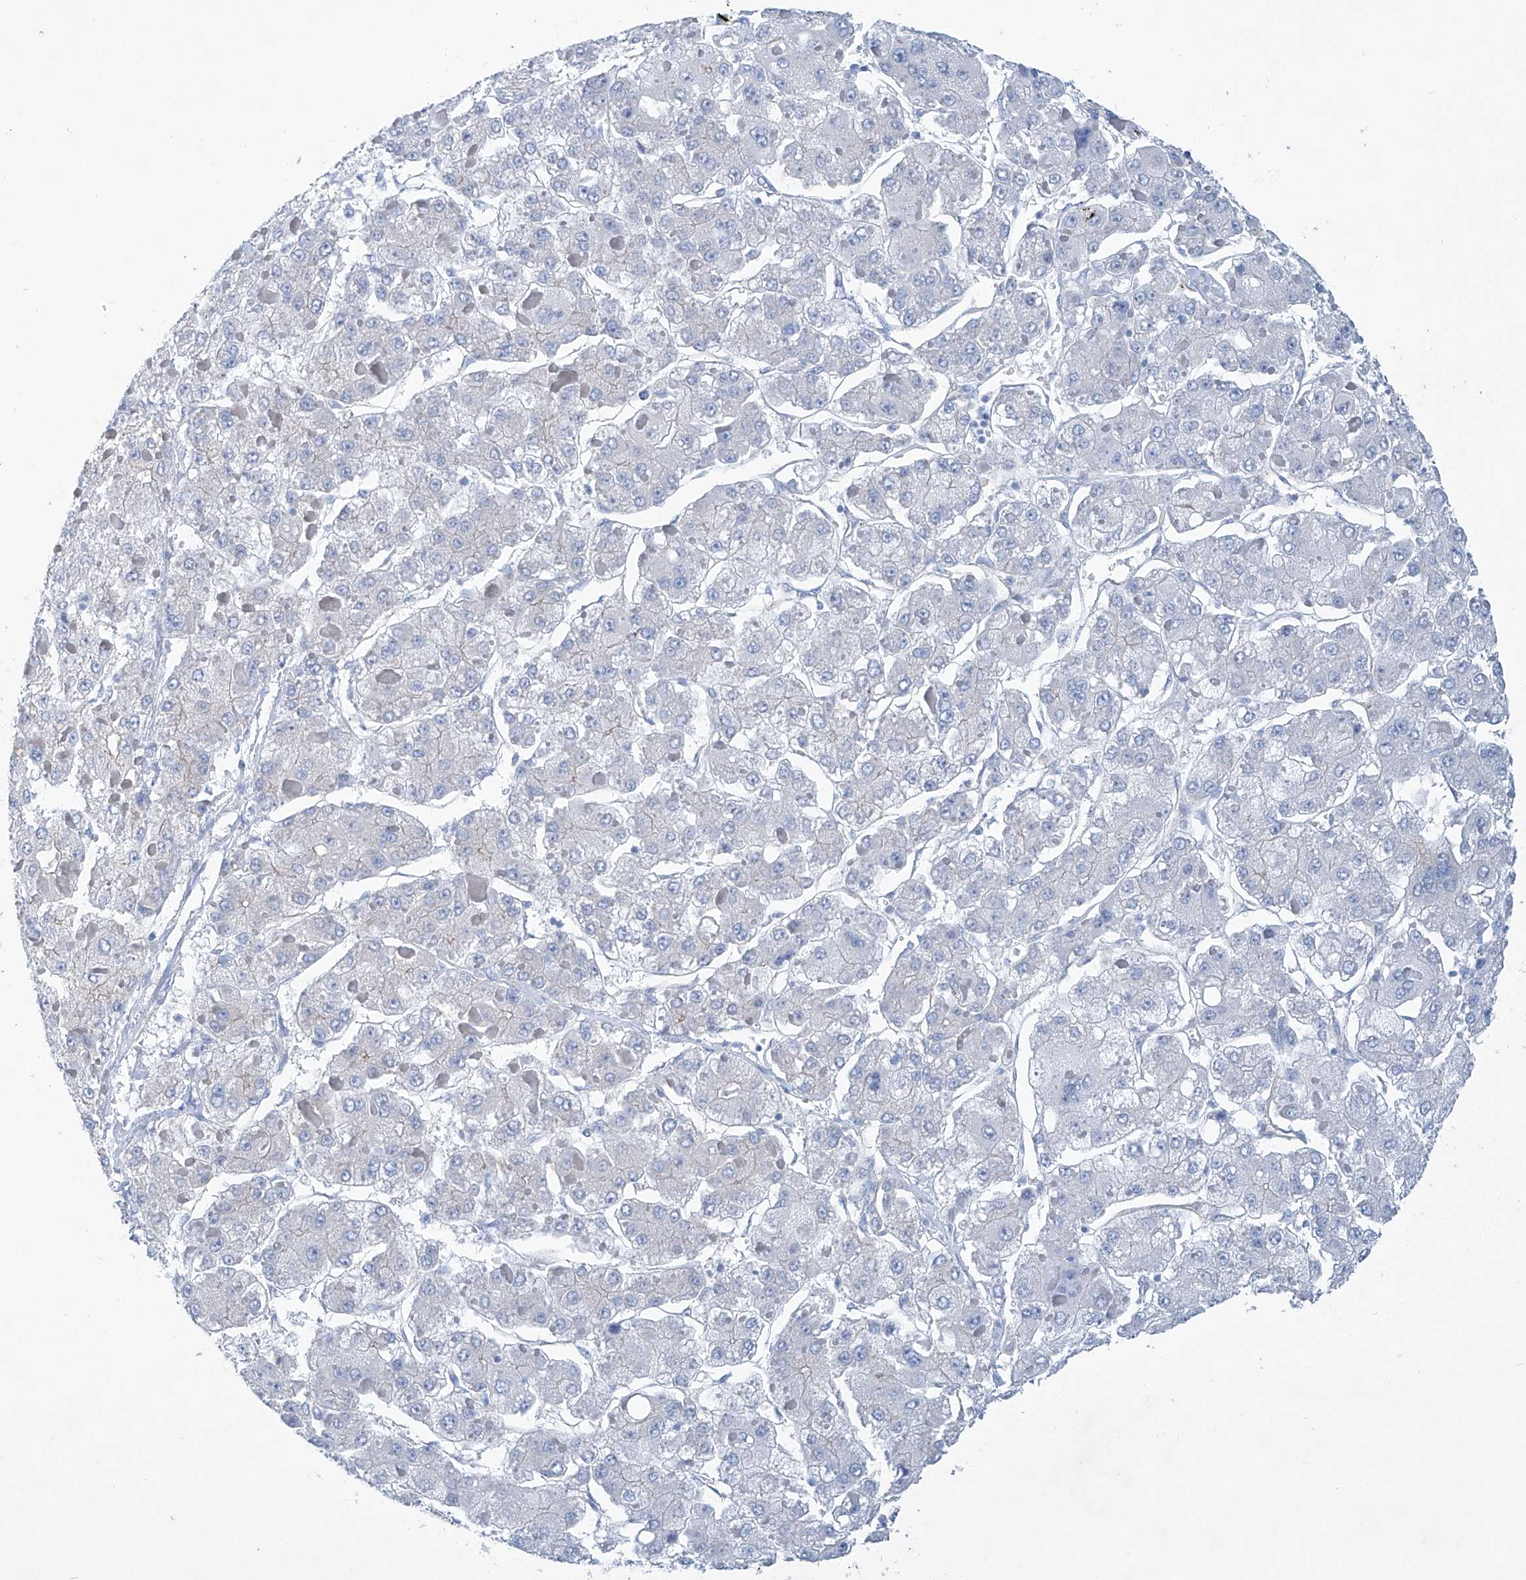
{"staining": {"intensity": "negative", "quantity": "none", "location": "none"}, "tissue": "liver cancer", "cell_type": "Tumor cells", "image_type": "cancer", "snomed": [{"axis": "morphology", "description": "Carcinoma, Hepatocellular, NOS"}, {"axis": "topography", "description": "Liver"}], "caption": "Photomicrograph shows no protein staining in tumor cells of liver hepatocellular carcinoma tissue.", "gene": "MAGI1", "patient": {"sex": "female", "age": 73}}